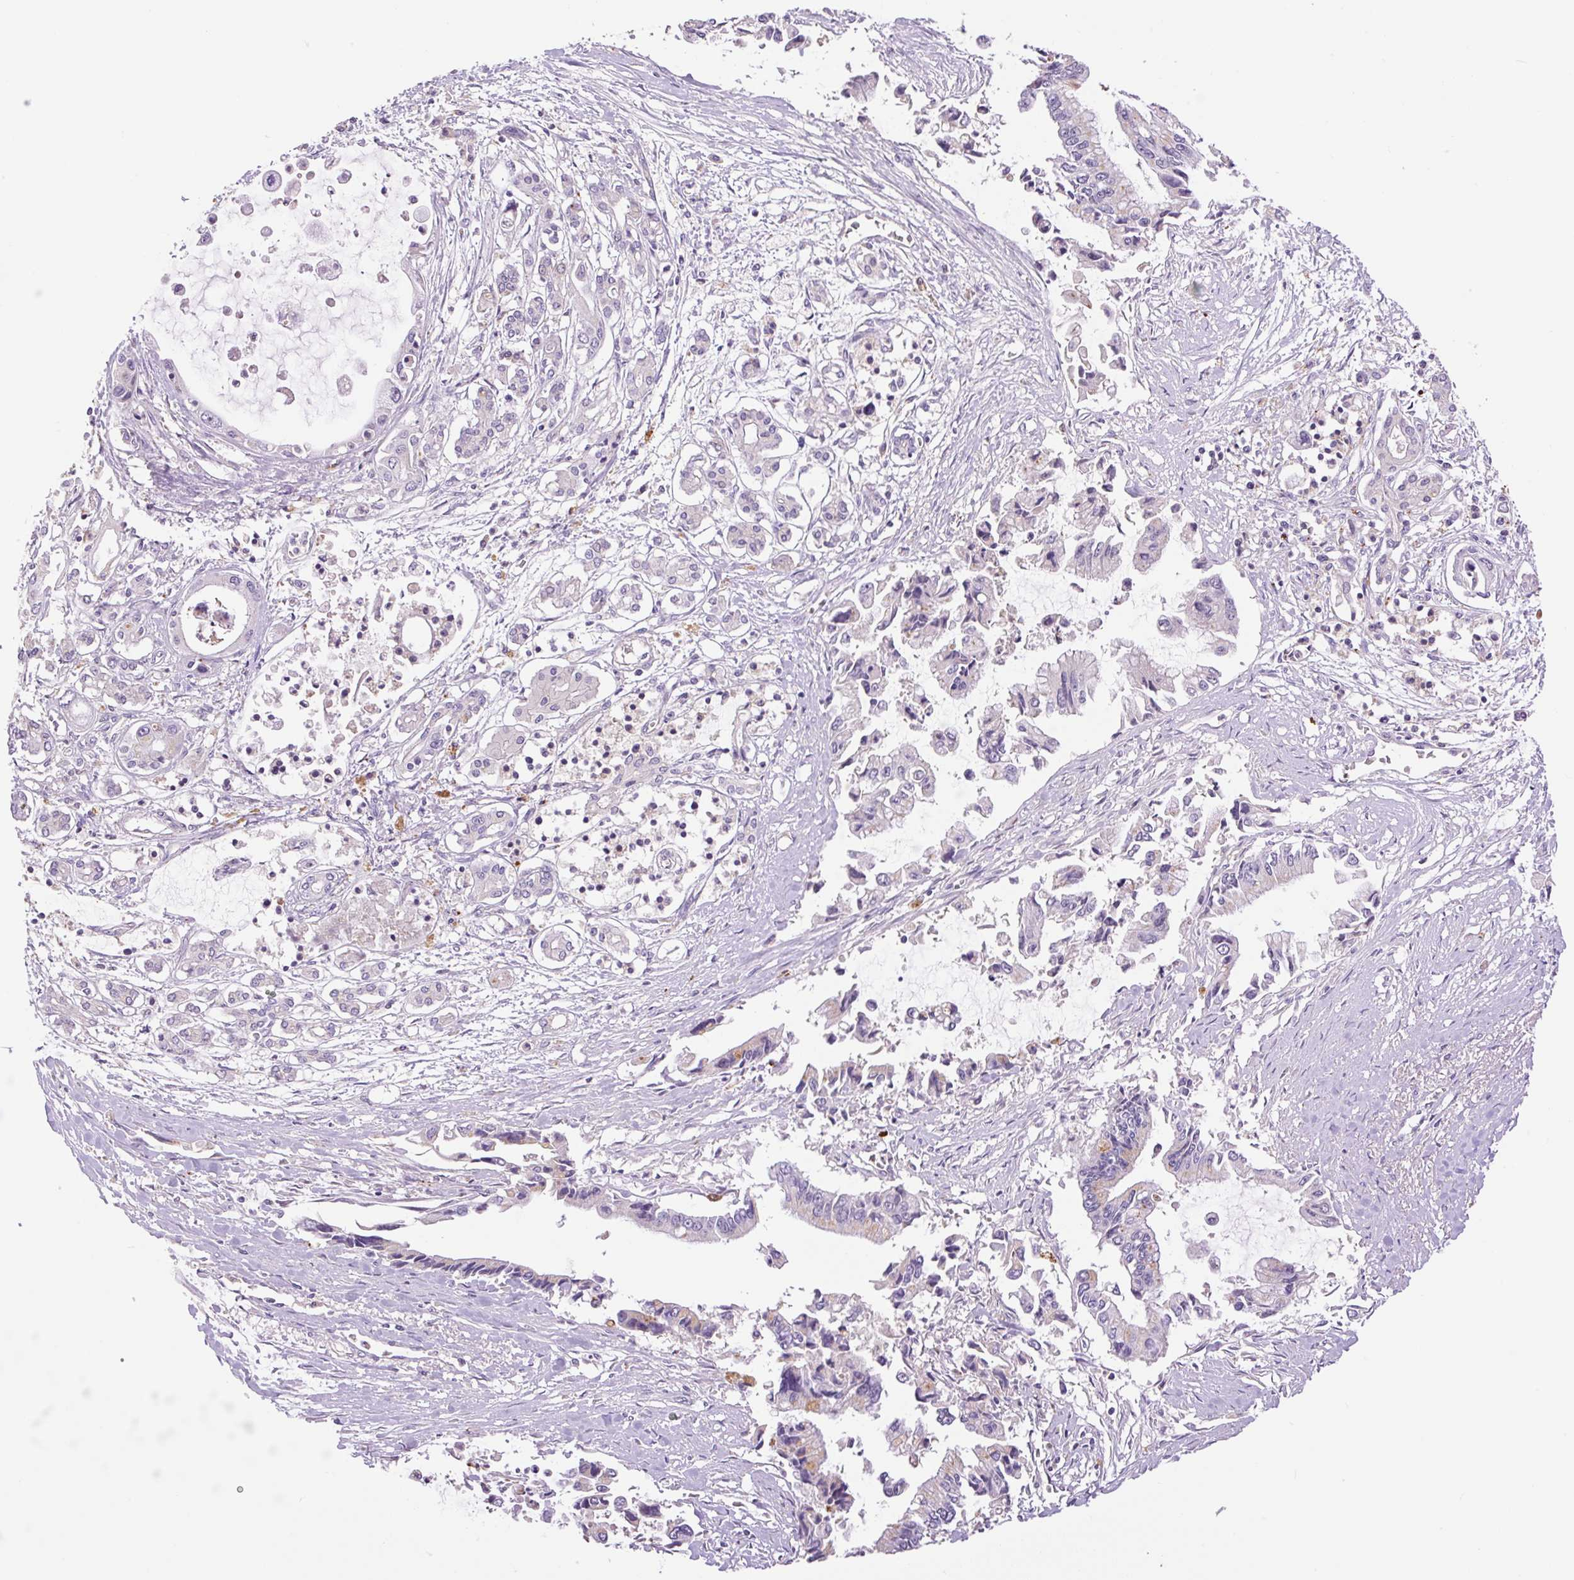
{"staining": {"intensity": "negative", "quantity": "none", "location": "none"}, "tissue": "pancreatic cancer", "cell_type": "Tumor cells", "image_type": "cancer", "snomed": [{"axis": "morphology", "description": "Adenocarcinoma, NOS"}, {"axis": "topography", "description": "Pancreas"}], "caption": "This is an immunohistochemistry (IHC) micrograph of adenocarcinoma (pancreatic). There is no expression in tumor cells.", "gene": "HABP4", "patient": {"sex": "male", "age": 84}}